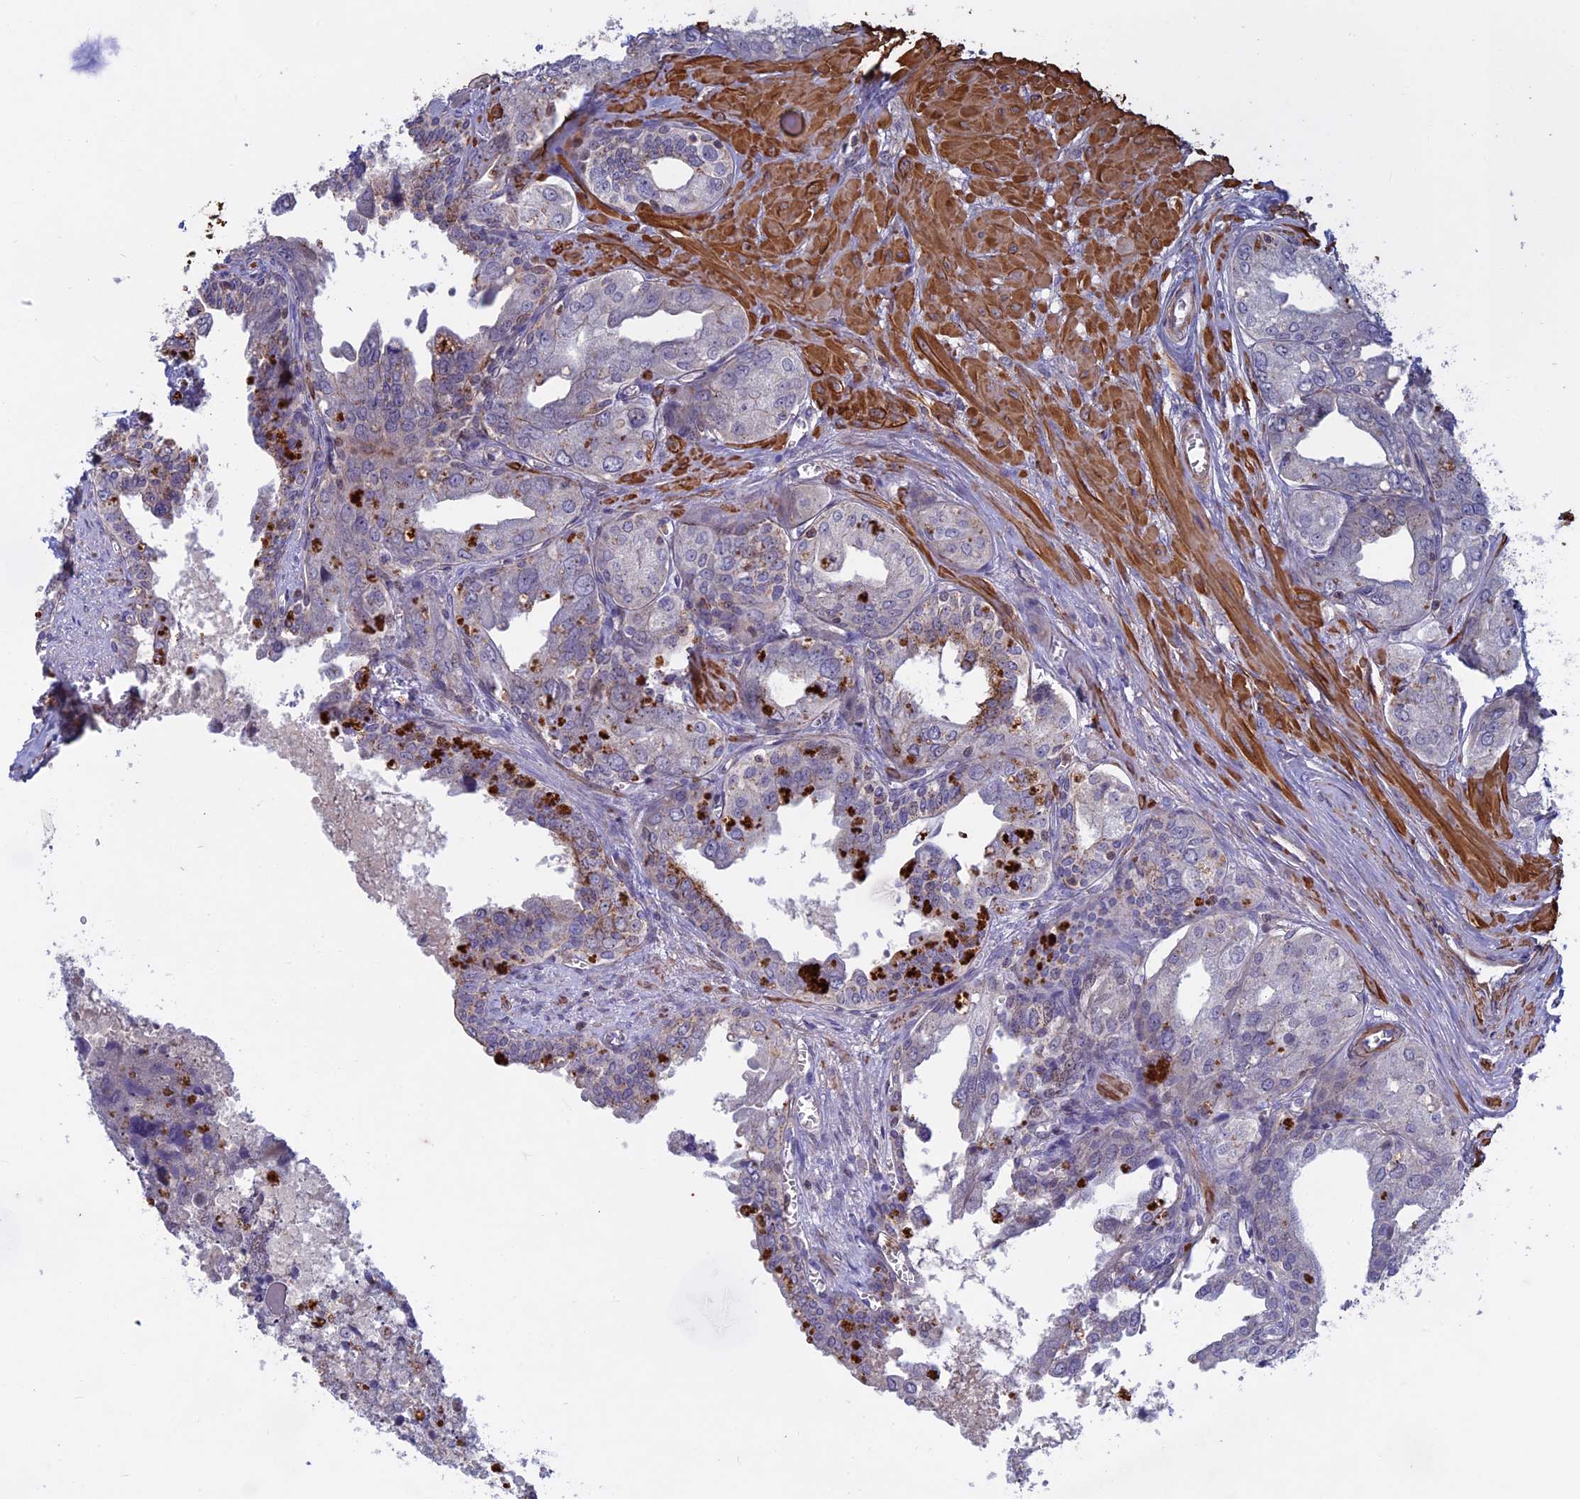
{"staining": {"intensity": "negative", "quantity": "none", "location": "none"}, "tissue": "seminal vesicle", "cell_type": "Glandular cells", "image_type": "normal", "snomed": [{"axis": "morphology", "description": "Normal tissue, NOS"}, {"axis": "topography", "description": "Seminal veicle"}], "caption": "The image exhibits no staining of glandular cells in benign seminal vesicle.", "gene": "LYPD5", "patient": {"sex": "male", "age": 67}}